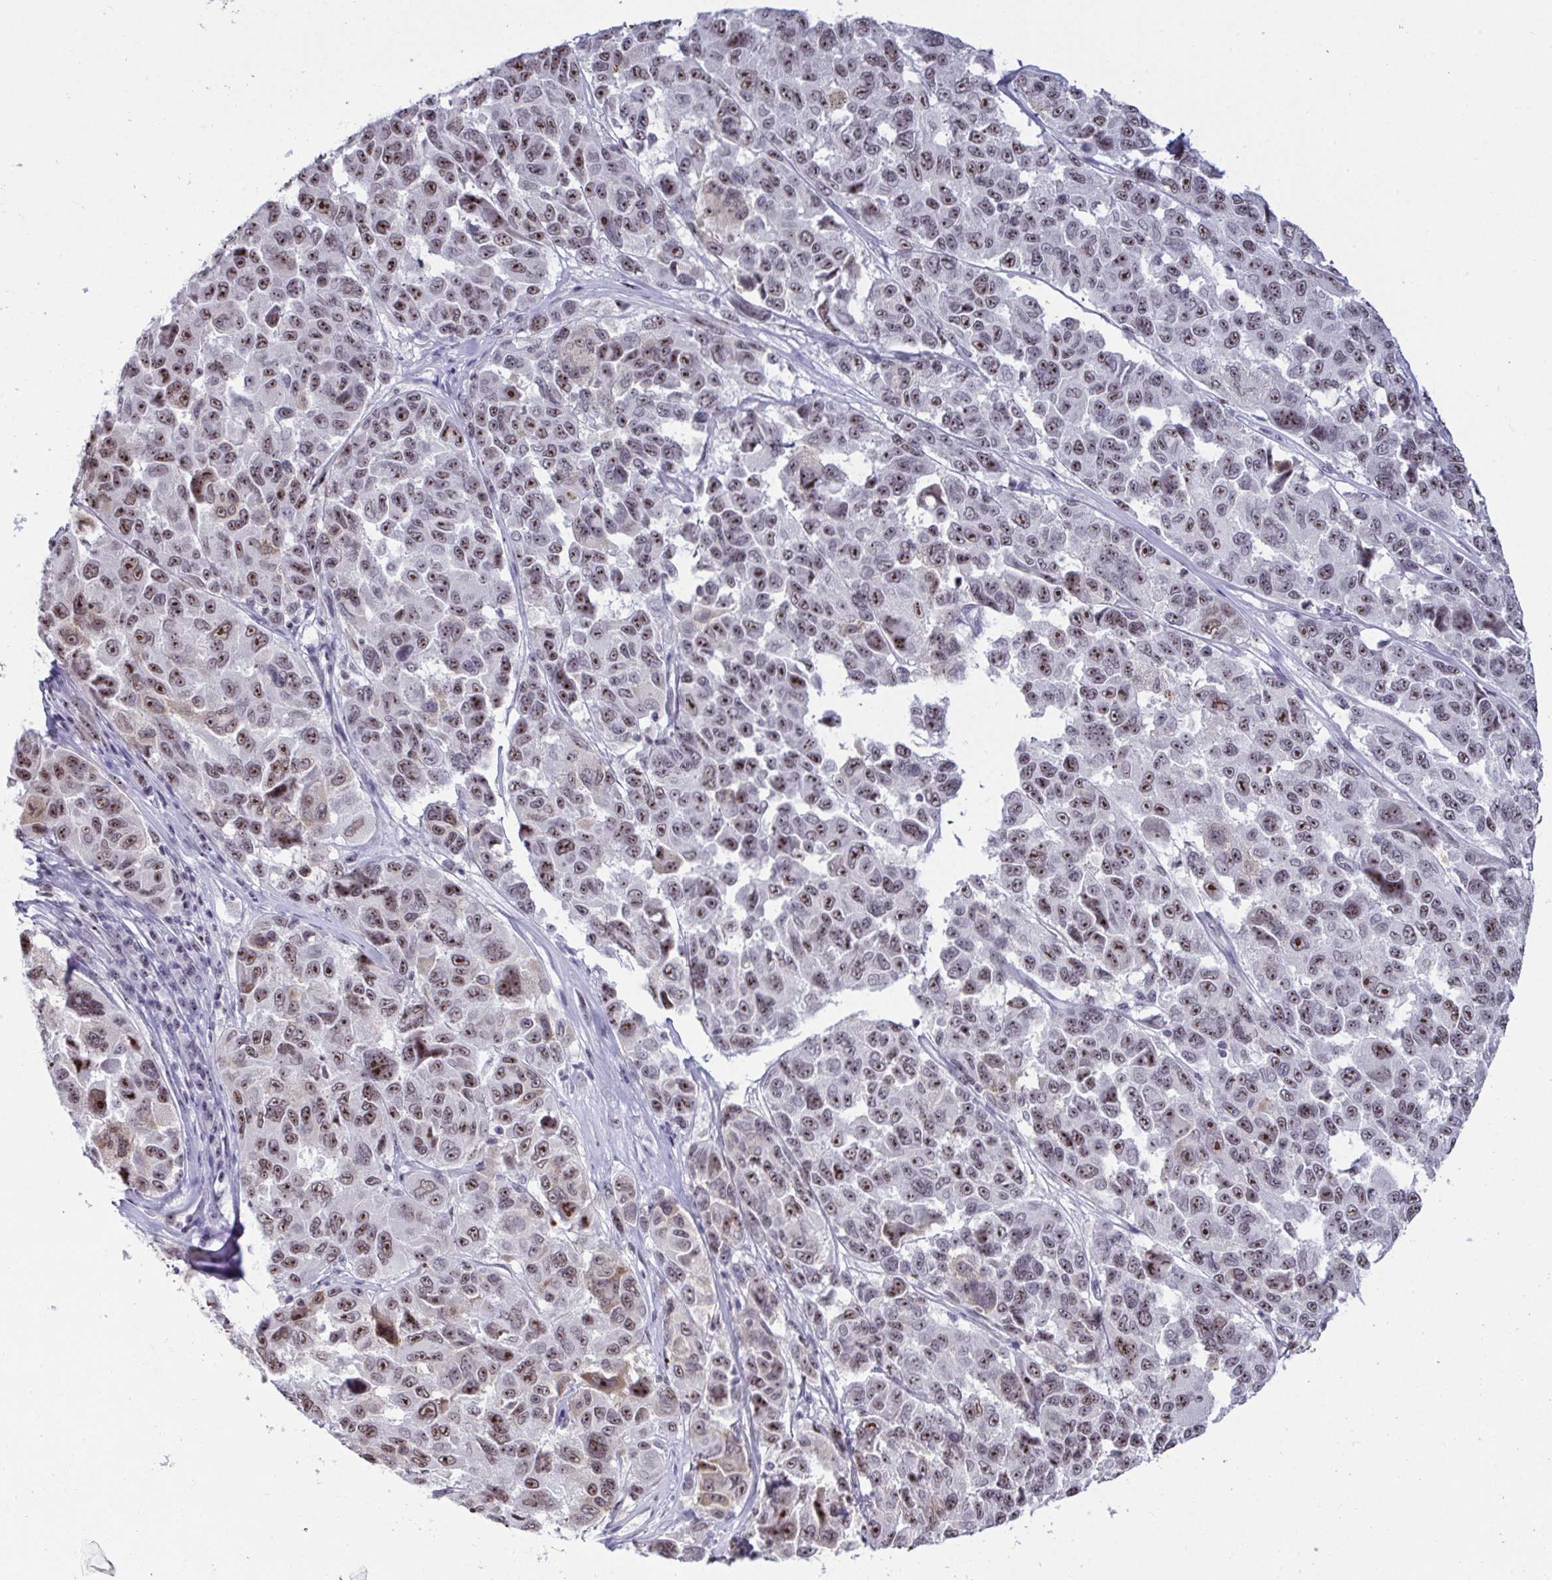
{"staining": {"intensity": "moderate", "quantity": "25%-75%", "location": "cytoplasmic/membranous,nuclear"}, "tissue": "melanoma", "cell_type": "Tumor cells", "image_type": "cancer", "snomed": [{"axis": "morphology", "description": "Malignant melanoma, NOS"}, {"axis": "topography", "description": "Skin"}], "caption": "A photomicrograph of human malignant melanoma stained for a protein shows moderate cytoplasmic/membranous and nuclear brown staining in tumor cells.", "gene": "SUPT16H", "patient": {"sex": "female", "age": 66}}